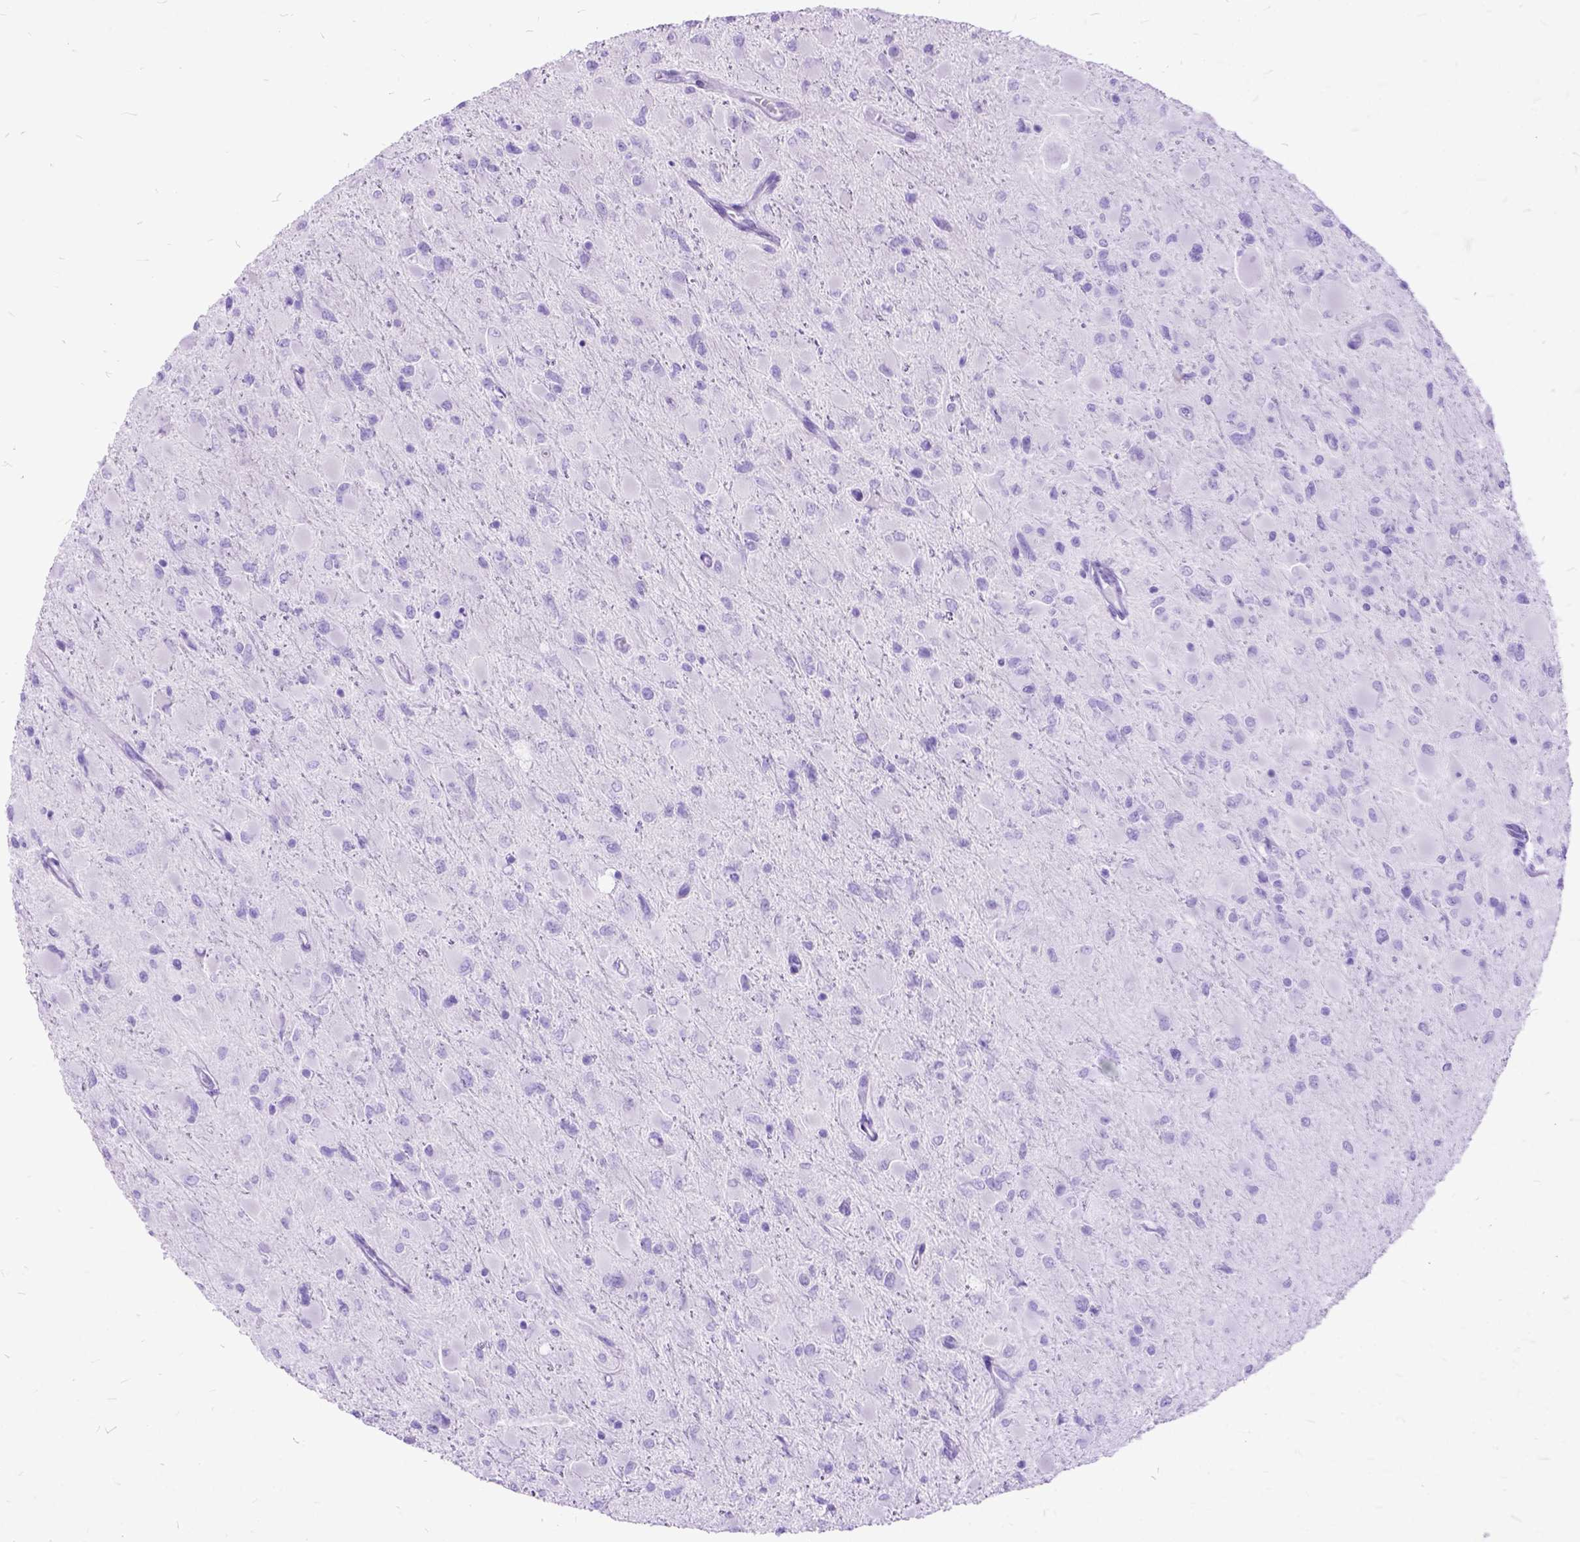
{"staining": {"intensity": "negative", "quantity": "none", "location": "none"}, "tissue": "glioma", "cell_type": "Tumor cells", "image_type": "cancer", "snomed": [{"axis": "morphology", "description": "Glioma, malignant, High grade"}, {"axis": "topography", "description": "Cerebral cortex"}], "caption": "There is no significant expression in tumor cells of glioma.", "gene": "DNAH2", "patient": {"sex": "female", "age": 36}}